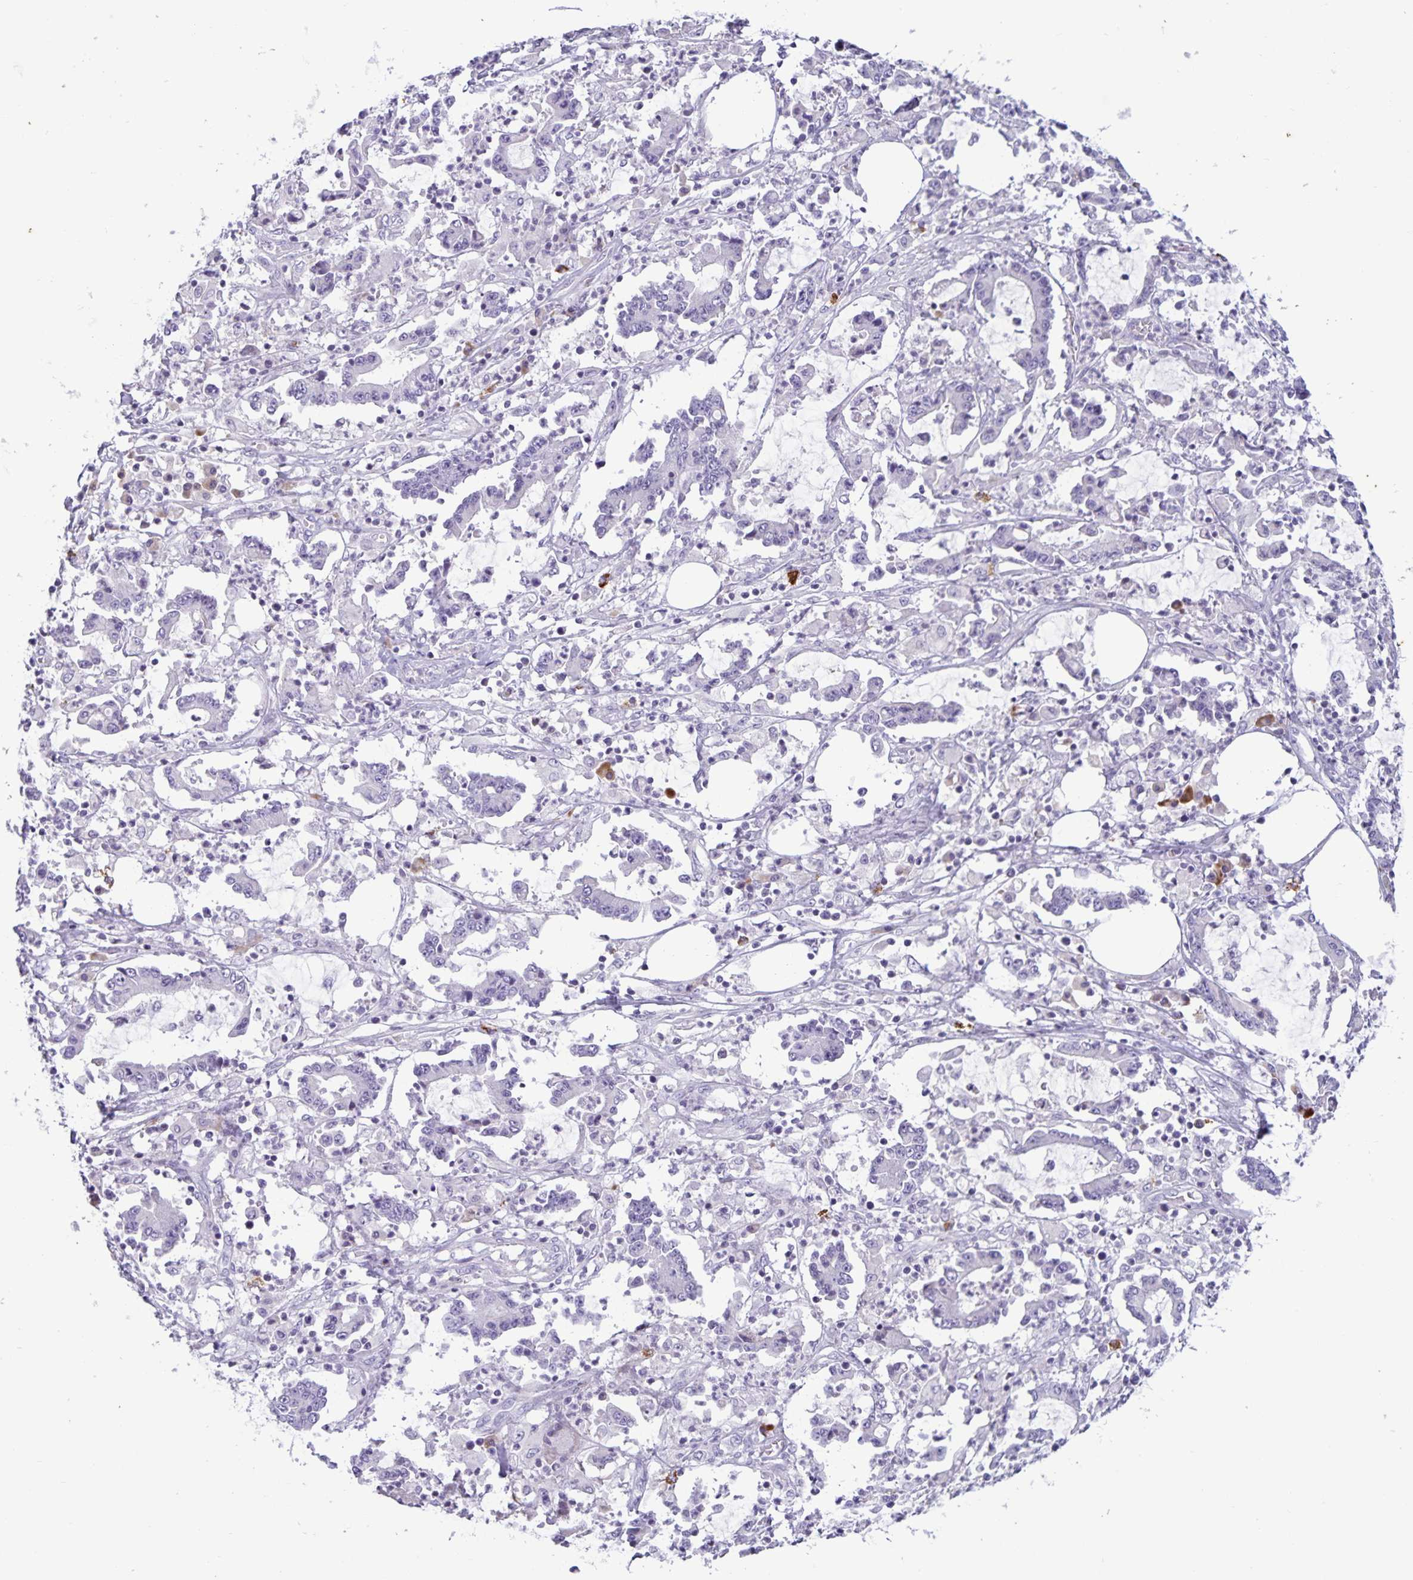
{"staining": {"intensity": "negative", "quantity": "none", "location": "none"}, "tissue": "stomach cancer", "cell_type": "Tumor cells", "image_type": "cancer", "snomed": [{"axis": "morphology", "description": "Adenocarcinoma, NOS"}, {"axis": "topography", "description": "Stomach, upper"}], "caption": "Tumor cells are negative for brown protein staining in stomach cancer.", "gene": "IBTK", "patient": {"sex": "male", "age": 68}}